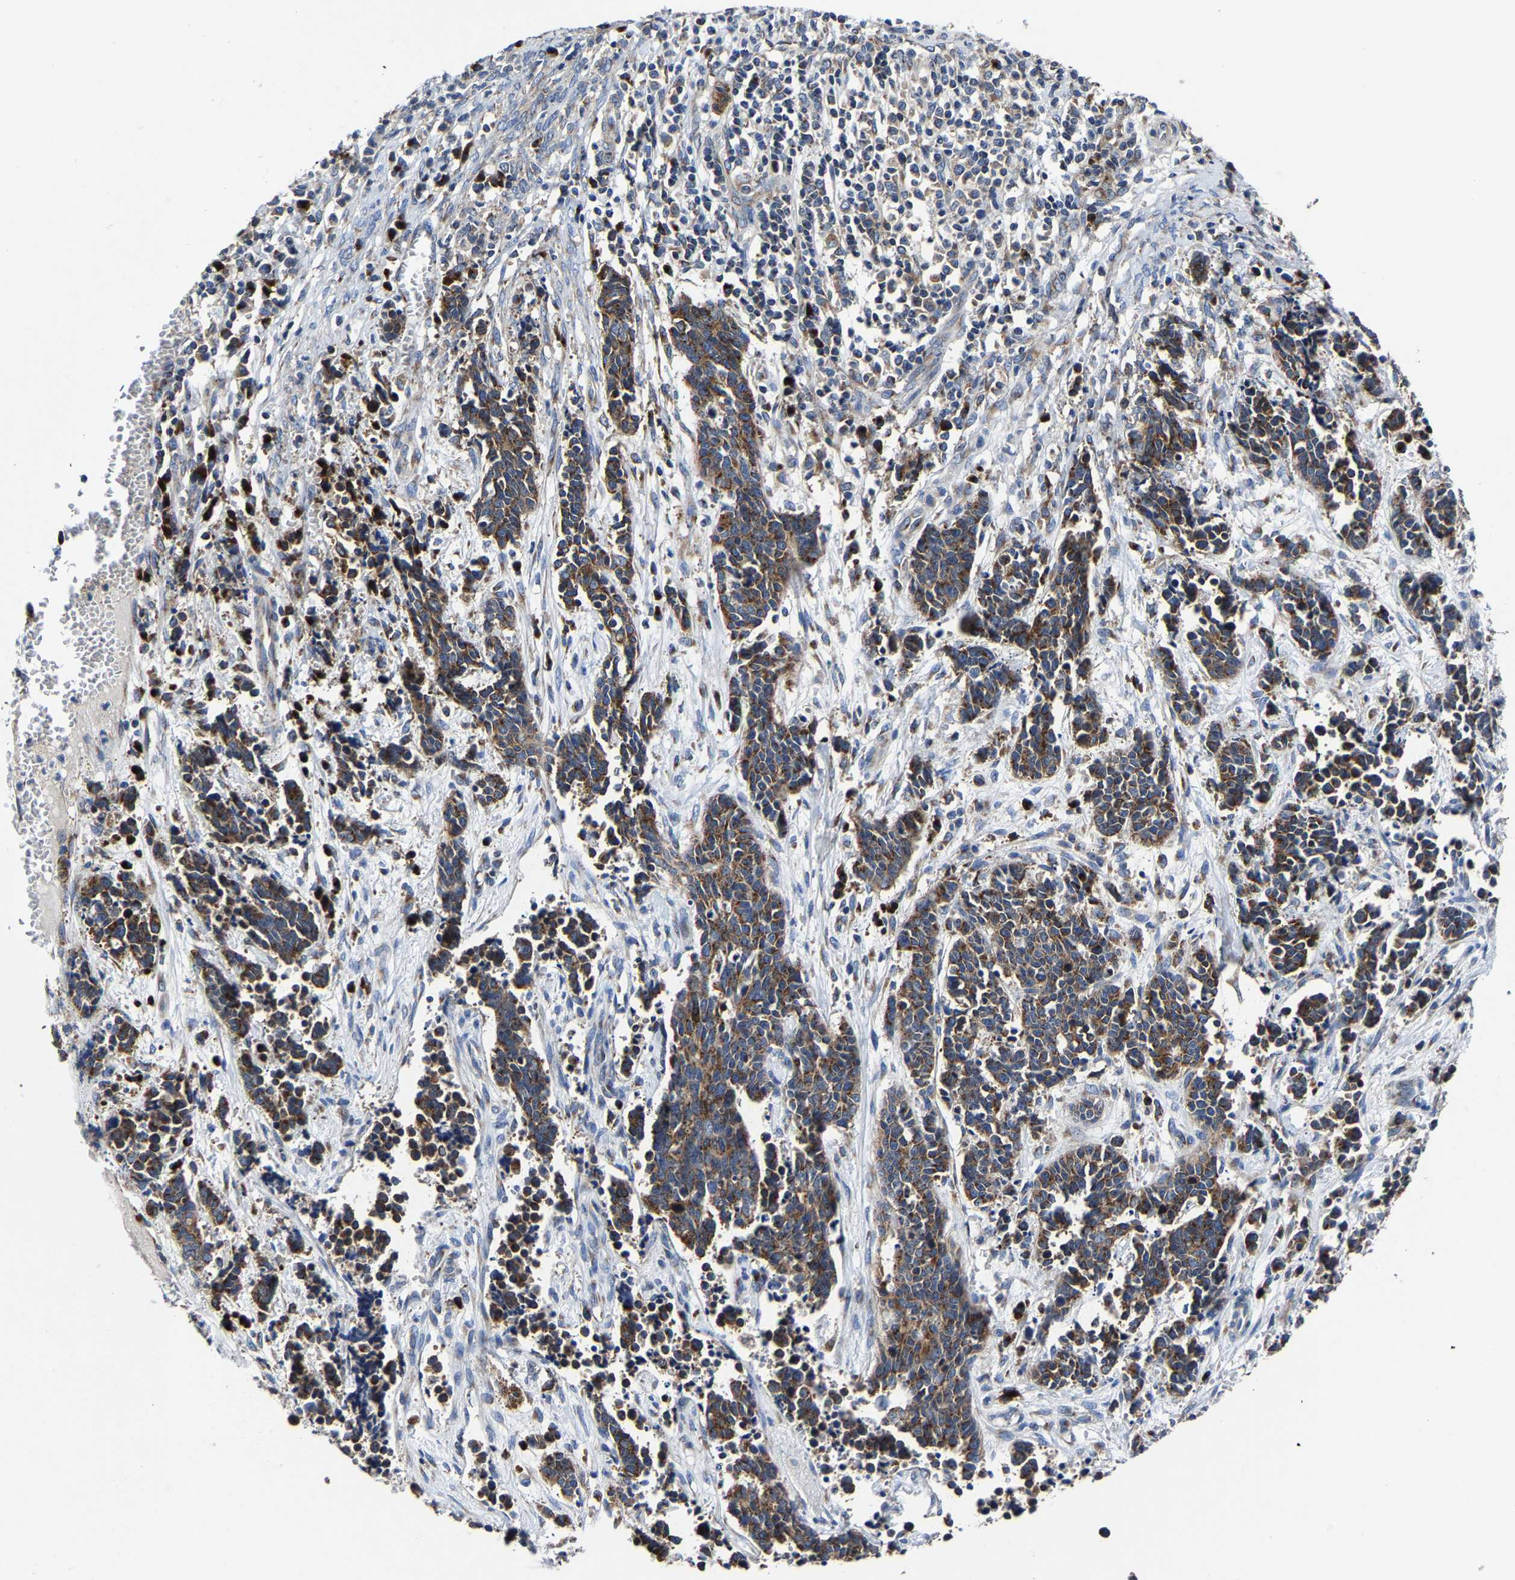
{"staining": {"intensity": "strong", "quantity": ">75%", "location": "cytoplasmic/membranous"}, "tissue": "cervical cancer", "cell_type": "Tumor cells", "image_type": "cancer", "snomed": [{"axis": "morphology", "description": "Squamous cell carcinoma, NOS"}, {"axis": "topography", "description": "Cervix"}], "caption": "IHC photomicrograph of human cervical squamous cell carcinoma stained for a protein (brown), which shows high levels of strong cytoplasmic/membranous staining in about >75% of tumor cells.", "gene": "EBAG9", "patient": {"sex": "female", "age": 35}}